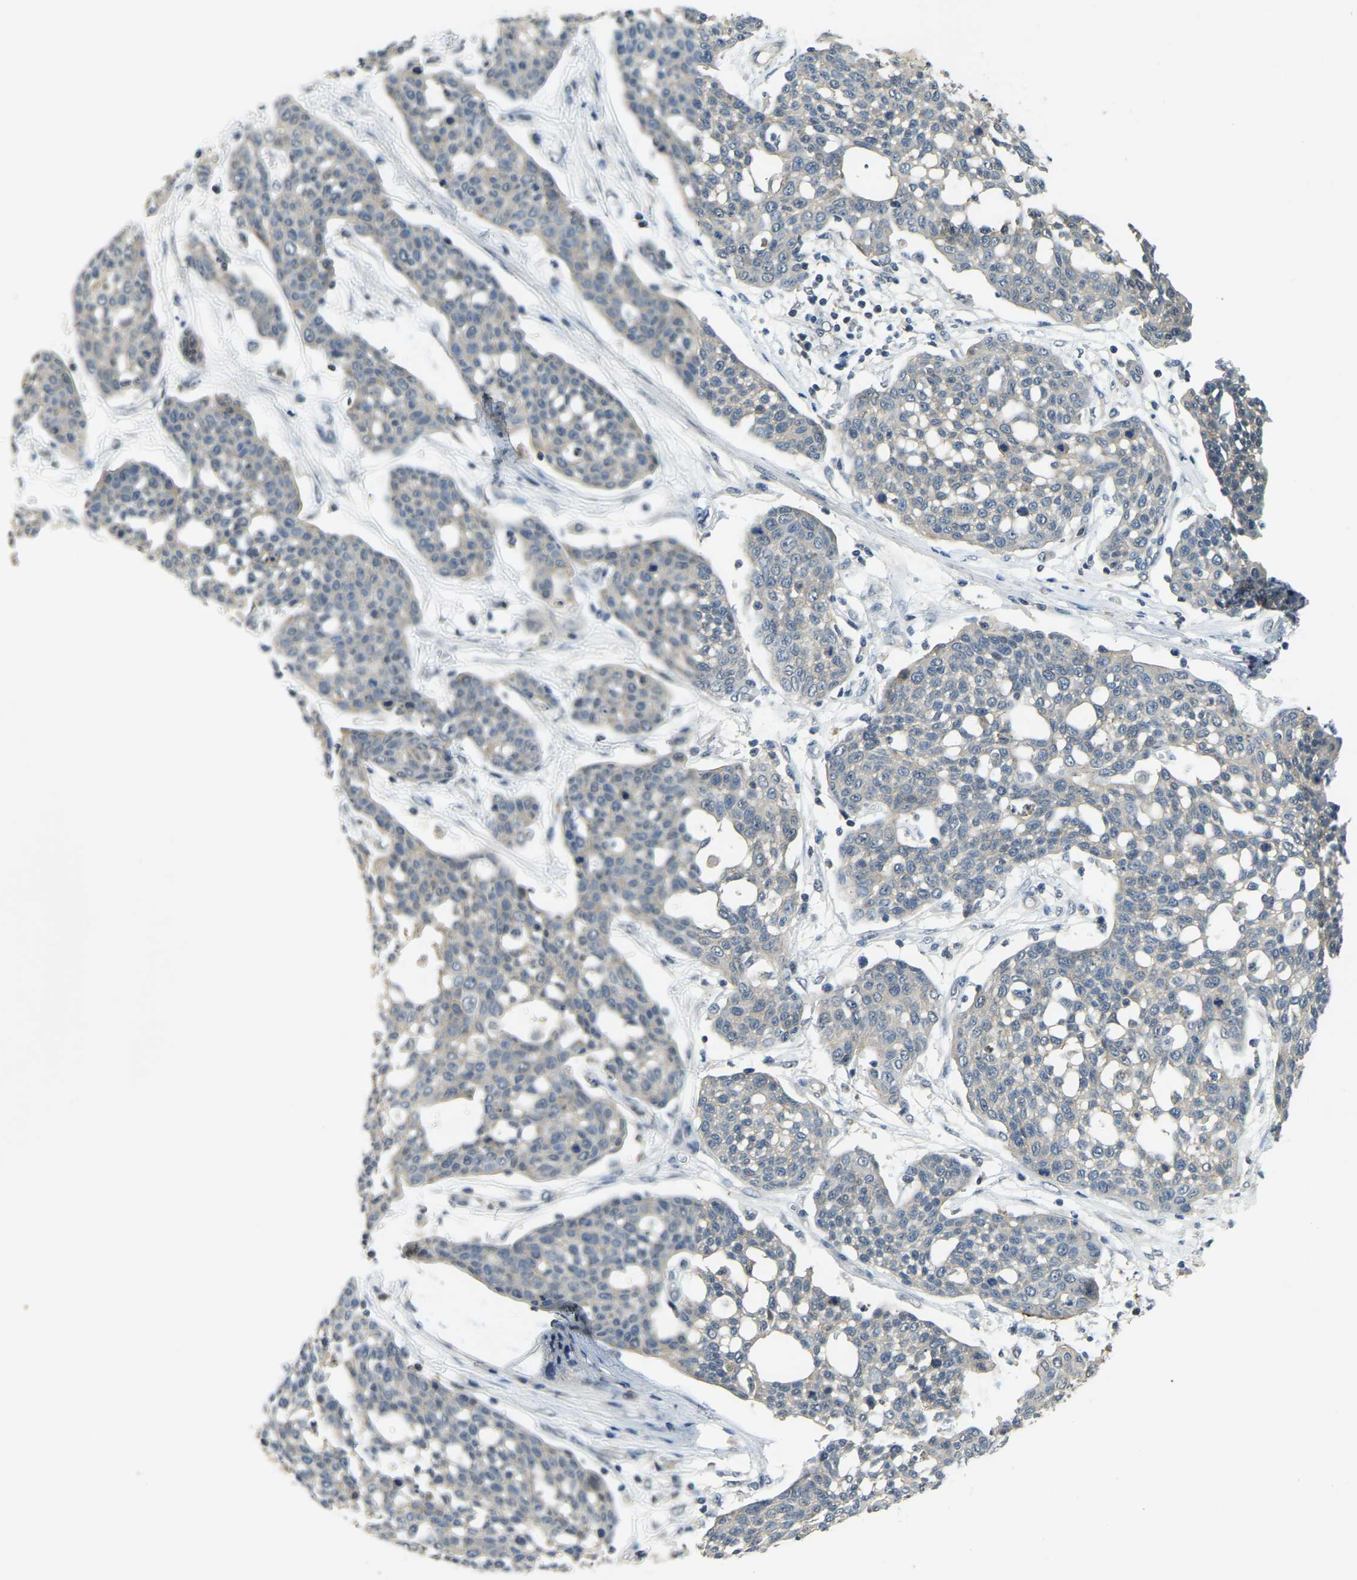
{"staining": {"intensity": "negative", "quantity": "none", "location": "none"}, "tissue": "cervical cancer", "cell_type": "Tumor cells", "image_type": "cancer", "snomed": [{"axis": "morphology", "description": "Squamous cell carcinoma, NOS"}, {"axis": "topography", "description": "Cervix"}], "caption": "A histopathology image of cervical squamous cell carcinoma stained for a protein displays no brown staining in tumor cells.", "gene": "AHNAK", "patient": {"sex": "female", "age": 34}}